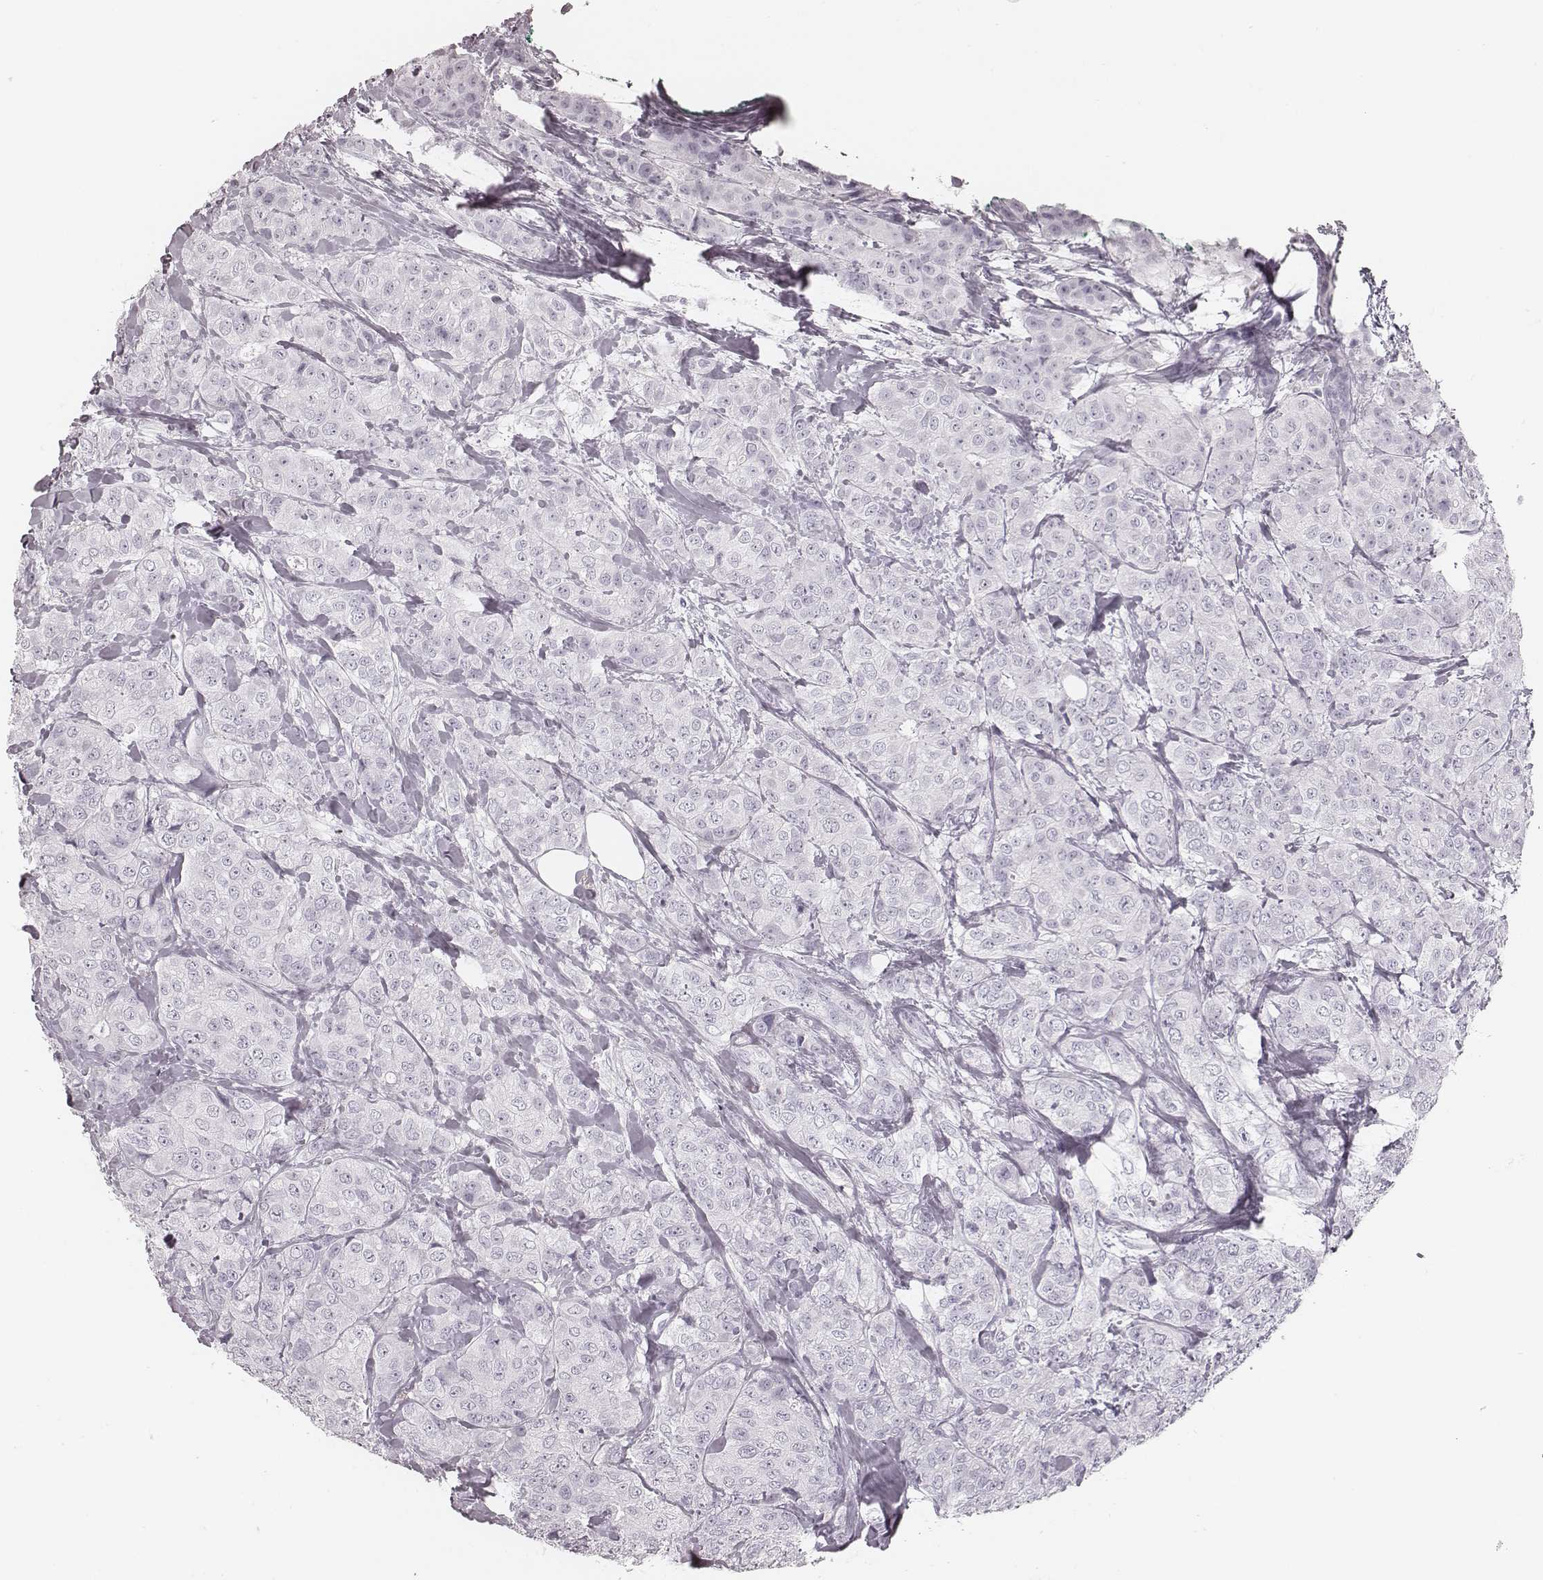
{"staining": {"intensity": "negative", "quantity": "none", "location": "none"}, "tissue": "breast cancer", "cell_type": "Tumor cells", "image_type": "cancer", "snomed": [{"axis": "morphology", "description": "Duct carcinoma"}, {"axis": "topography", "description": "Breast"}], "caption": "DAB (3,3'-diaminobenzidine) immunohistochemical staining of breast cancer (intraductal carcinoma) shows no significant positivity in tumor cells. (DAB IHC with hematoxylin counter stain).", "gene": "MSX1", "patient": {"sex": "female", "age": 43}}